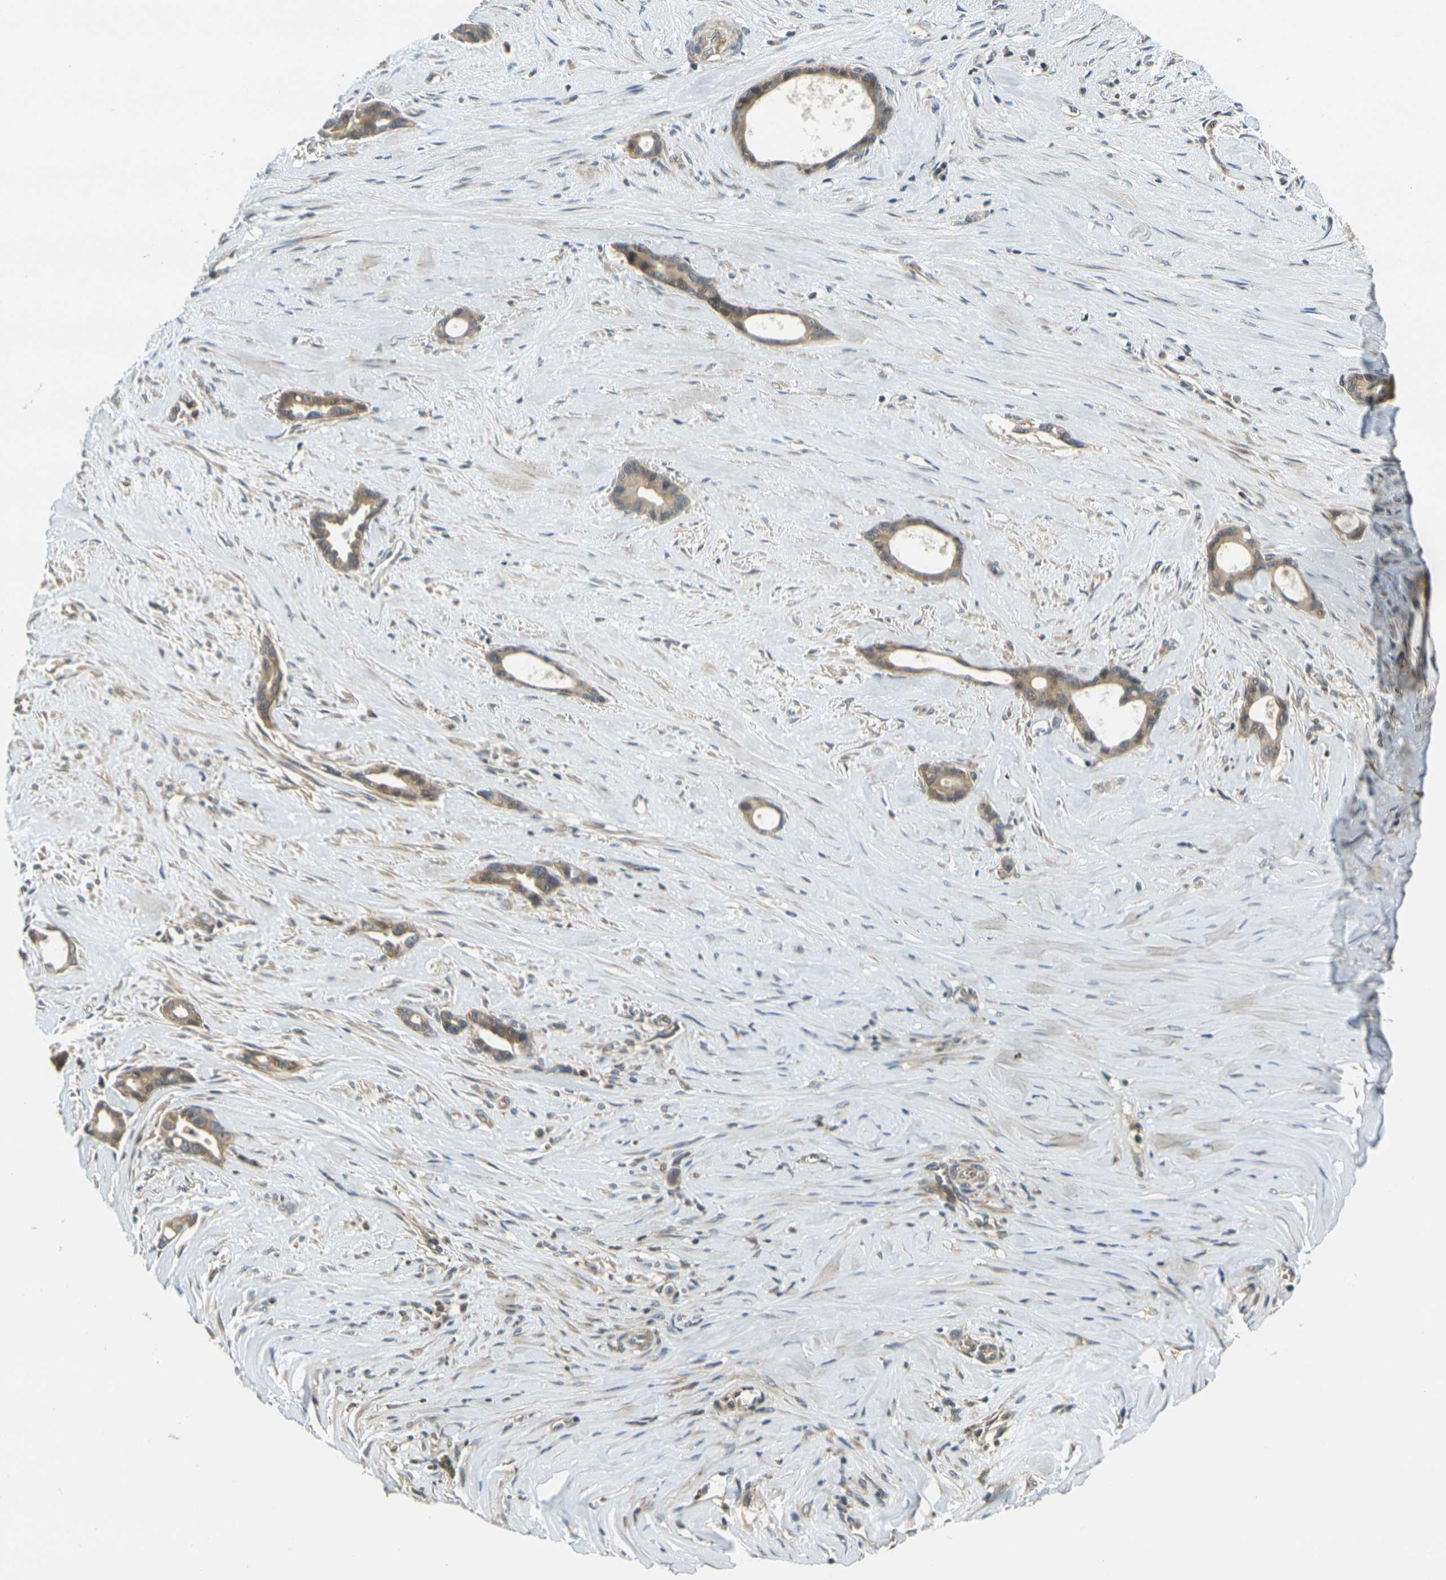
{"staining": {"intensity": "moderate", "quantity": ">75%", "location": "cytoplasmic/membranous"}, "tissue": "liver cancer", "cell_type": "Tumor cells", "image_type": "cancer", "snomed": [{"axis": "morphology", "description": "Cholangiocarcinoma"}, {"axis": "topography", "description": "Liver"}], "caption": "Protein expression analysis of liver cancer displays moderate cytoplasmic/membranous staining in about >75% of tumor cells.", "gene": "KLHL8", "patient": {"sex": "female", "age": 55}}